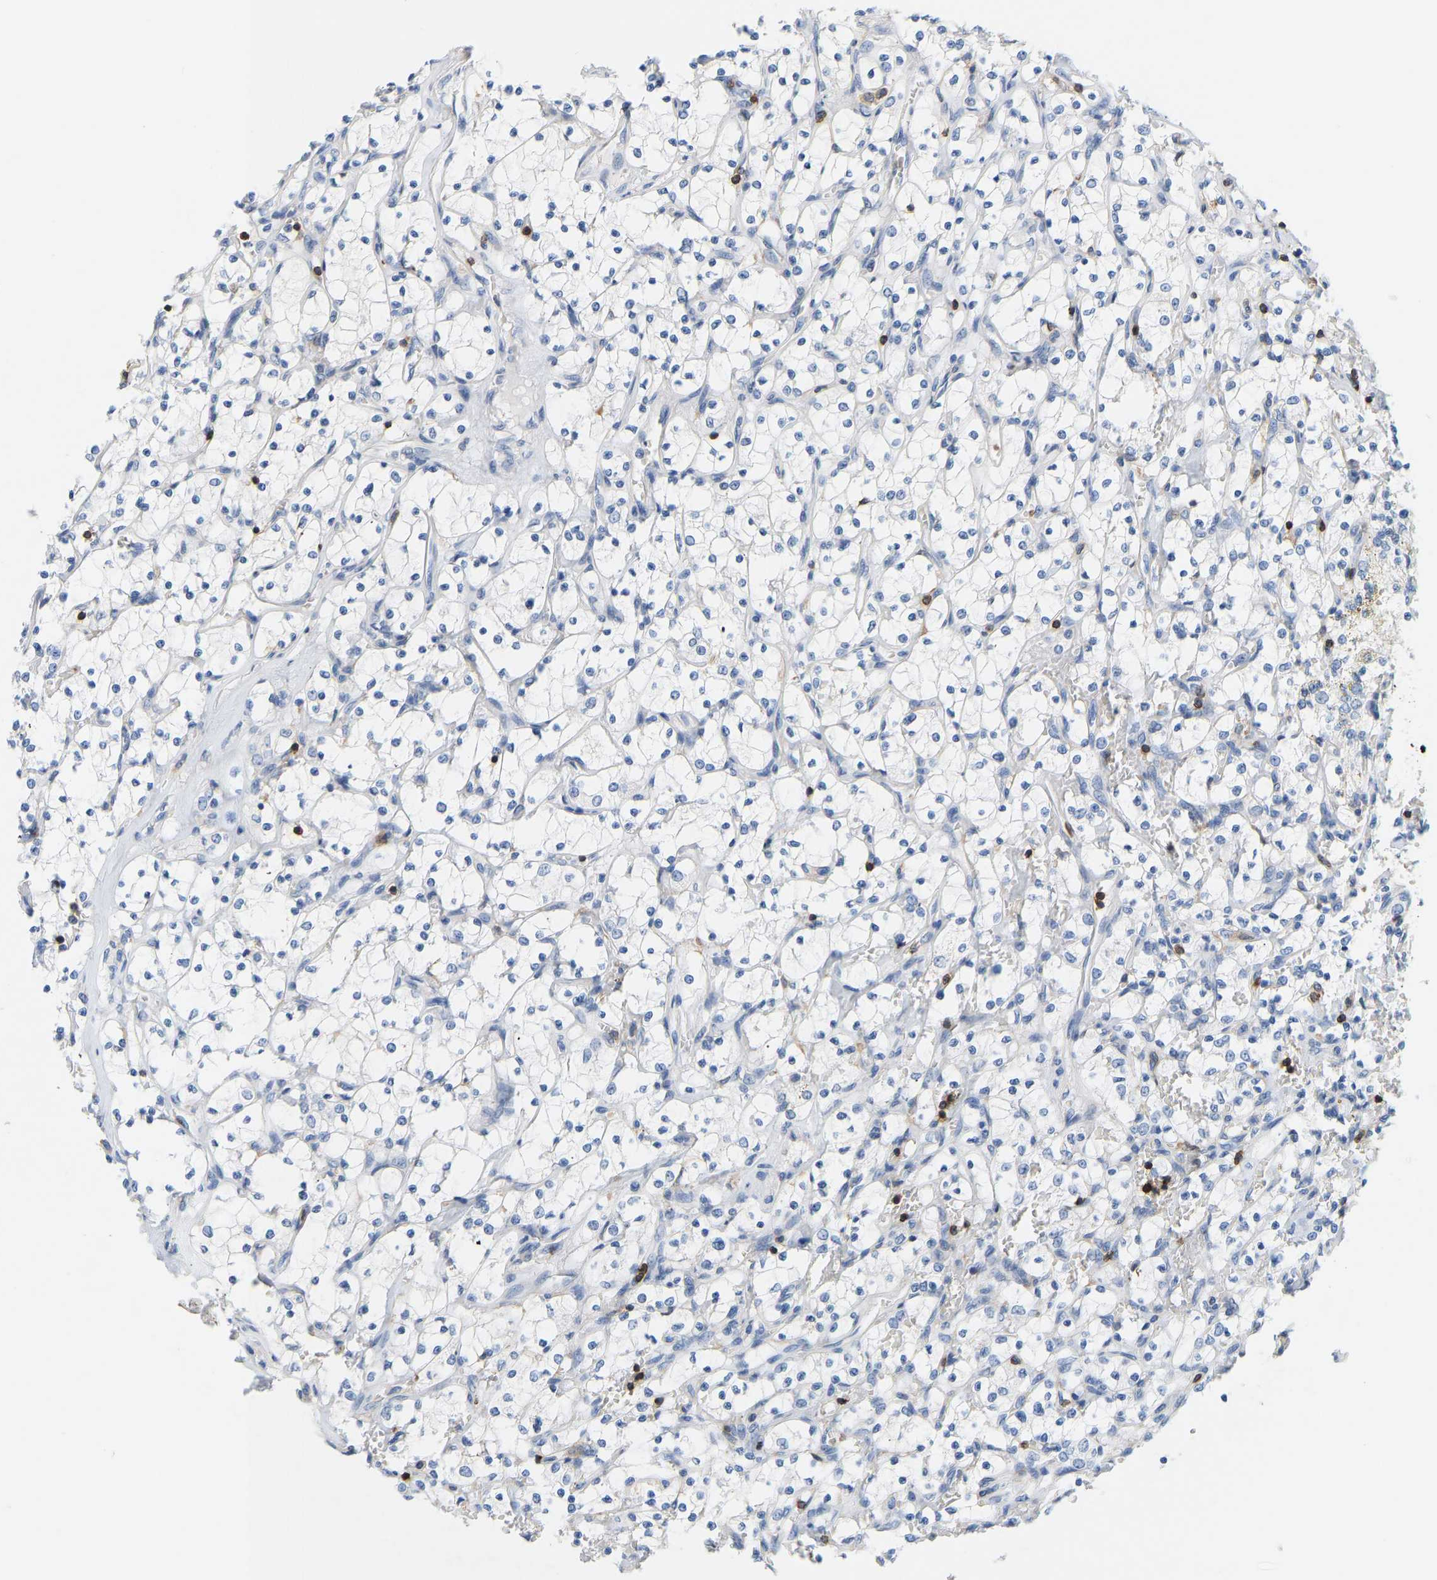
{"staining": {"intensity": "negative", "quantity": "none", "location": "none"}, "tissue": "renal cancer", "cell_type": "Tumor cells", "image_type": "cancer", "snomed": [{"axis": "morphology", "description": "Adenocarcinoma, NOS"}, {"axis": "topography", "description": "Kidney"}], "caption": "Renal cancer was stained to show a protein in brown. There is no significant positivity in tumor cells. Nuclei are stained in blue.", "gene": "EVL", "patient": {"sex": "female", "age": 69}}